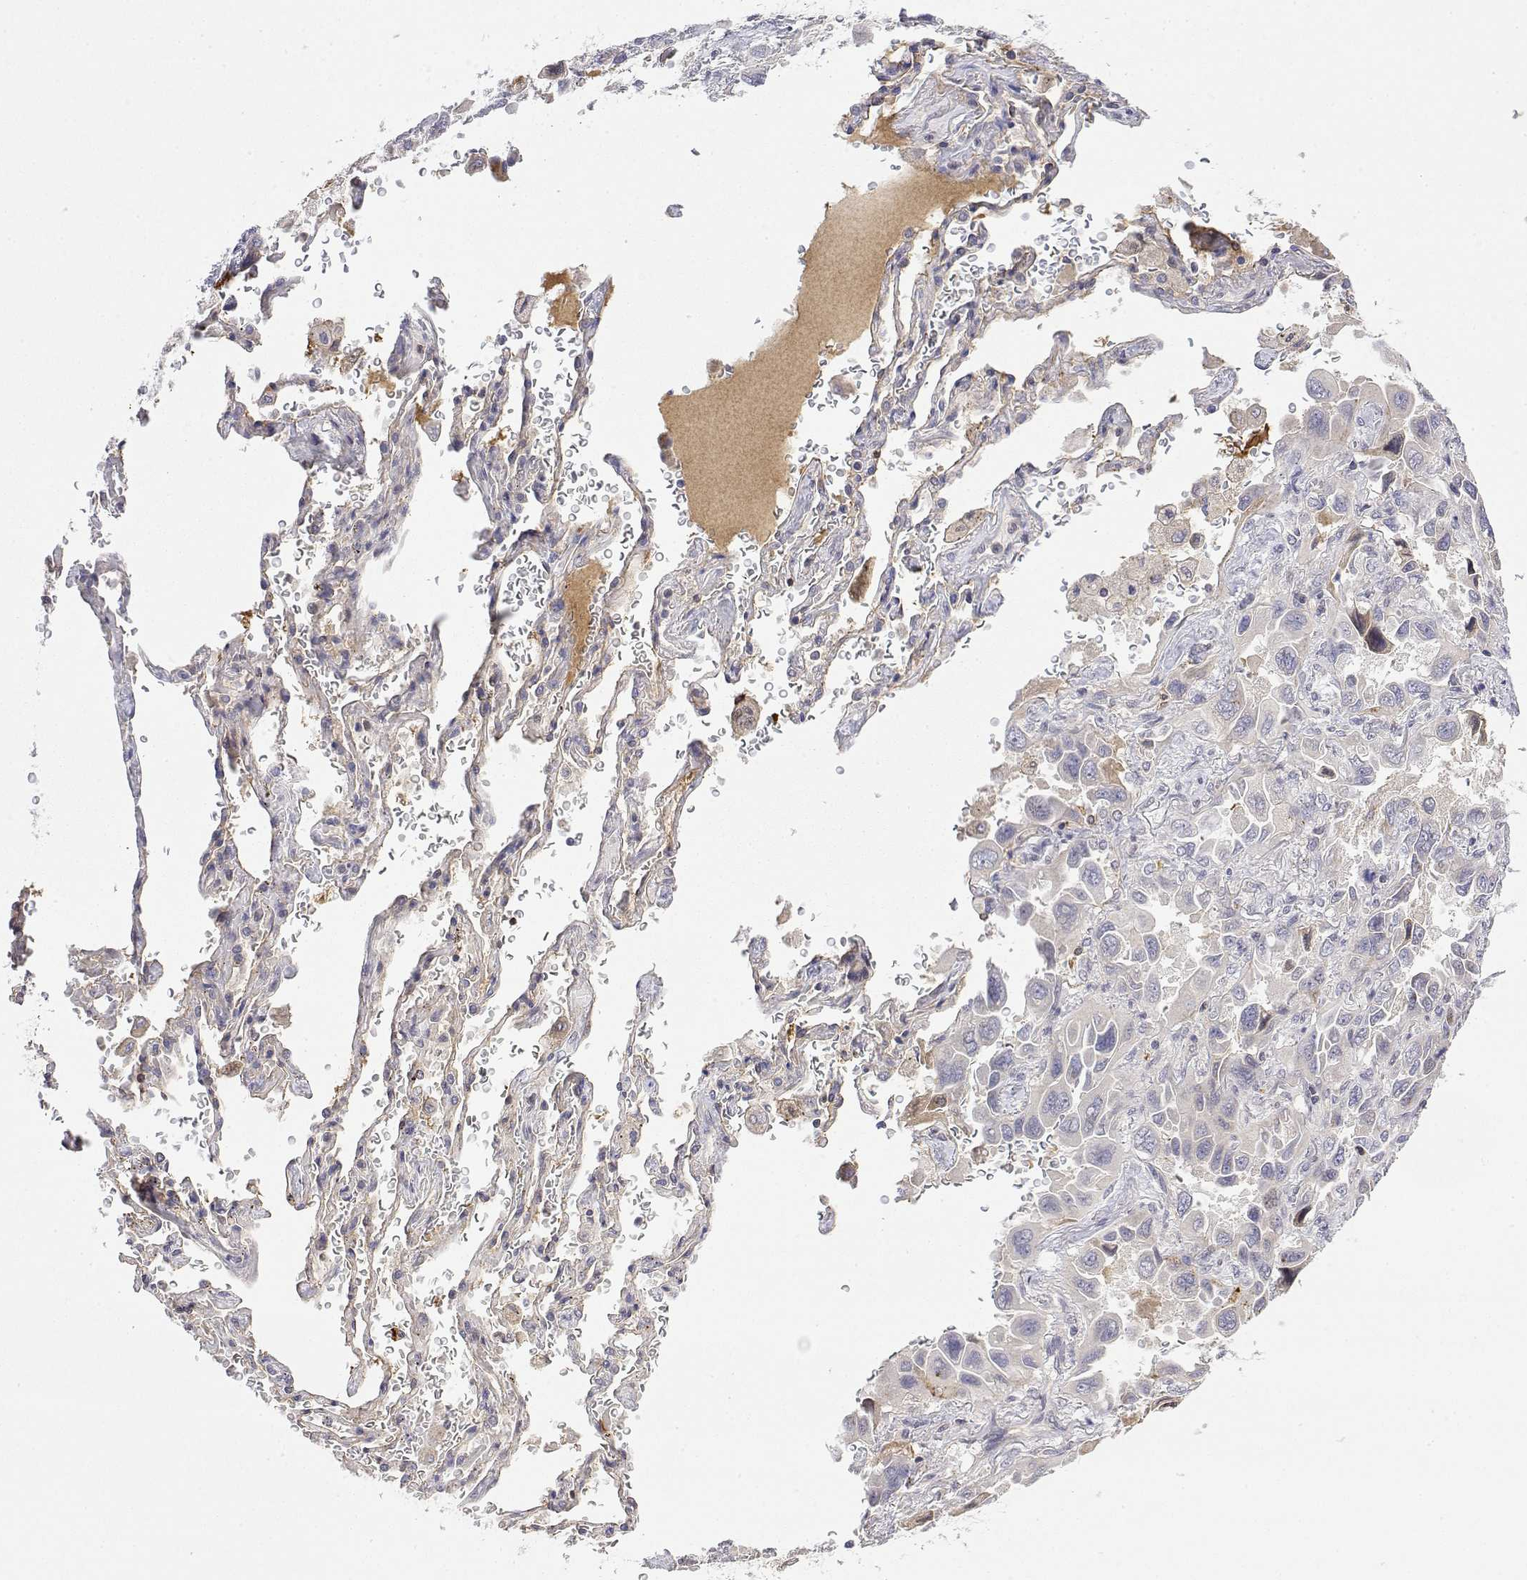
{"staining": {"intensity": "negative", "quantity": "none", "location": "none"}, "tissue": "lung cancer", "cell_type": "Tumor cells", "image_type": "cancer", "snomed": [{"axis": "morphology", "description": "Adenocarcinoma, NOS"}, {"axis": "topography", "description": "Lung"}], "caption": "A high-resolution image shows immunohistochemistry staining of adenocarcinoma (lung), which reveals no significant positivity in tumor cells.", "gene": "IGFBP4", "patient": {"sex": "male", "age": 64}}